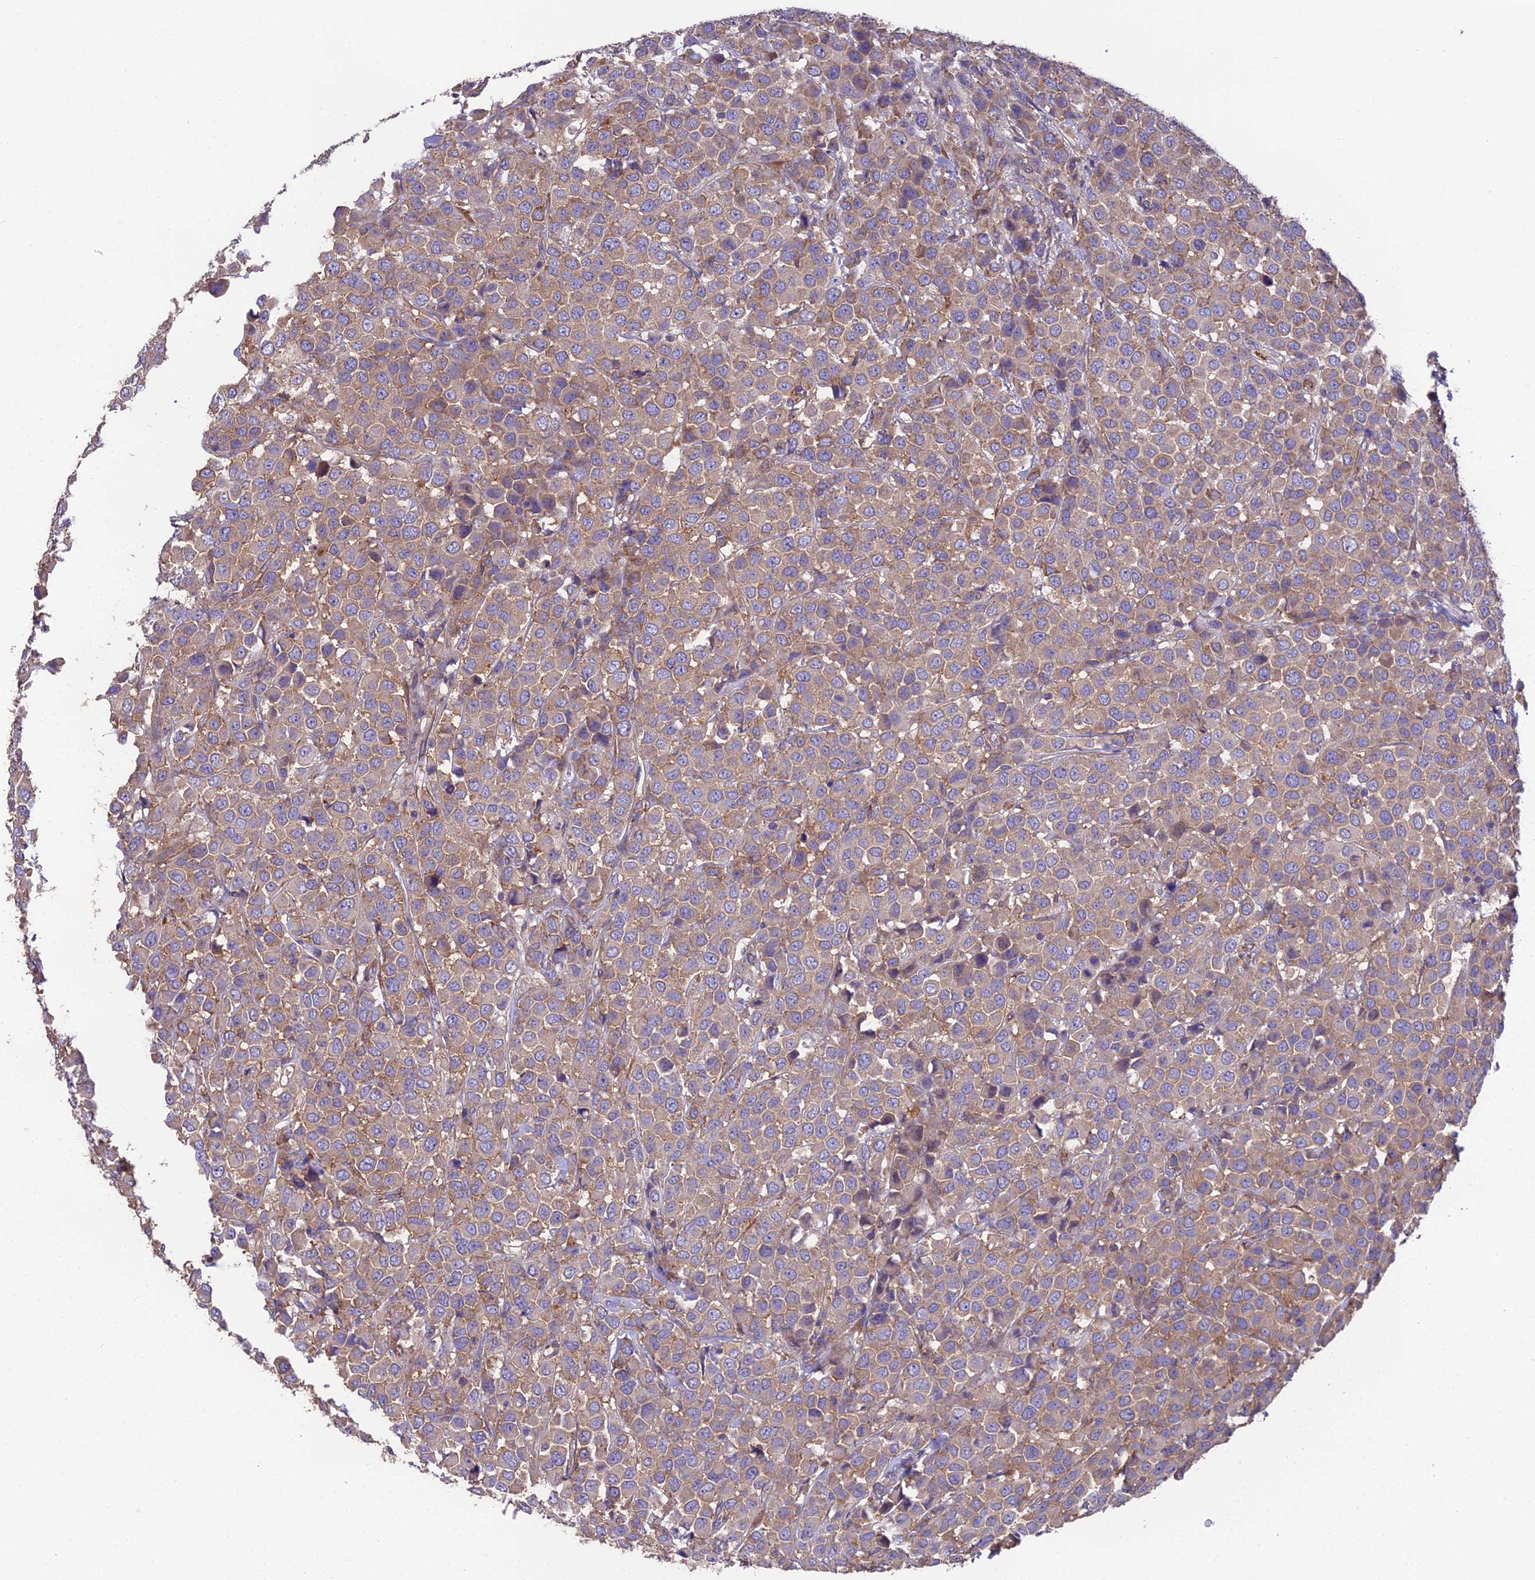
{"staining": {"intensity": "weak", "quantity": ">75%", "location": "cytoplasmic/membranous"}, "tissue": "breast cancer", "cell_type": "Tumor cells", "image_type": "cancer", "snomed": [{"axis": "morphology", "description": "Duct carcinoma"}, {"axis": "topography", "description": "Breast"}], "caption": "High-power microscopy captured an immunohistochemistry image of breast cancer, revealing weak cytoplasmic/membranous staining in about >75% of tumor cells.", "gene": "BLOC1S4", "patient": {"sex": "female", "age": 61}}